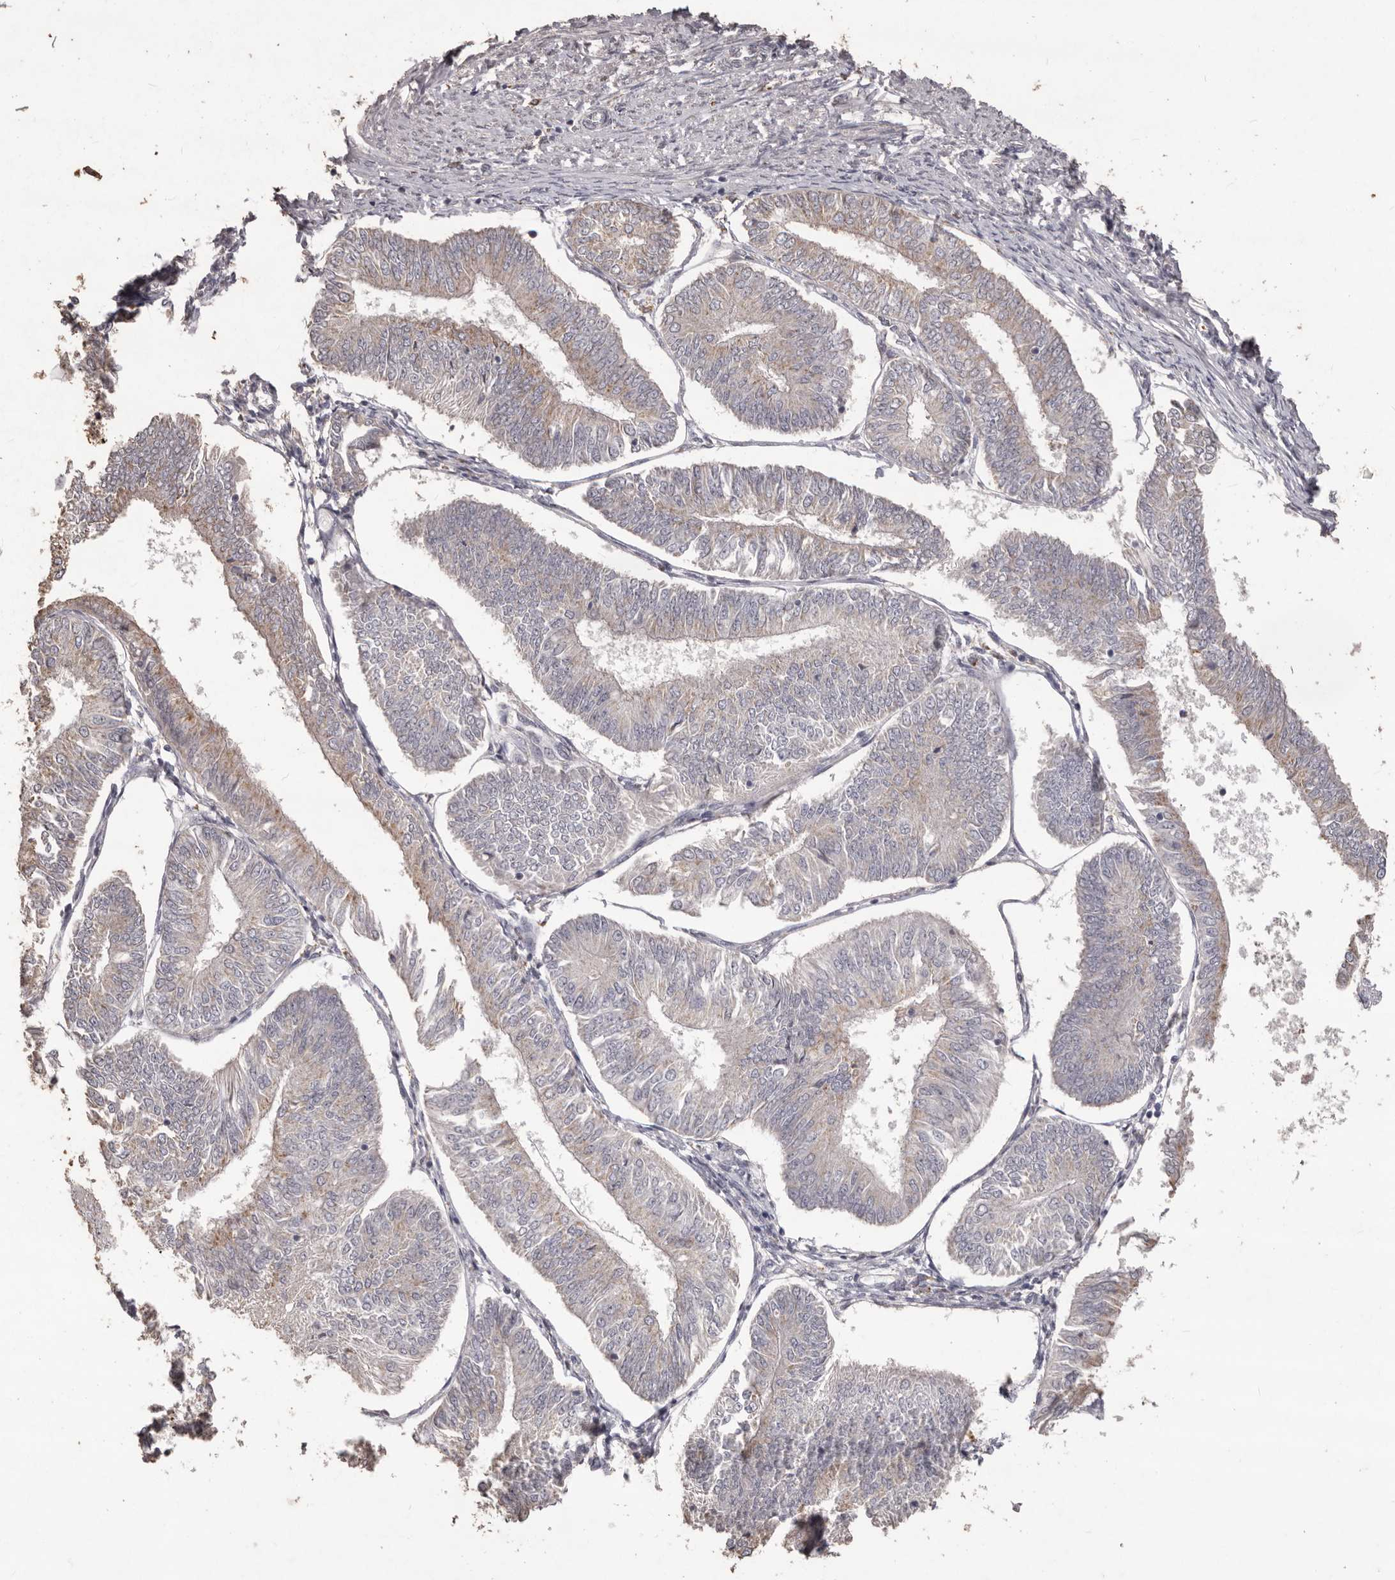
{"staining": {"intensity": "weak", "quantity": "25%-75%", "location": "cytoplasmic/membranous"}, "tissue": "endometrial cancer", "cell_type": "Tumor cells", "image_type": "cancer", "snomed": [{"axis": "morphology", "description": "Adenocarcinoma, NOS"}, {"axis": "topography", "description": "Endometrium"}], "caption": "Immunohistochemistry (IHC) histopathology image of neoplastic tissue: endometrial adenocarcinoma stained using IHC demonstrates low levels of weak protein expression localized specifically in the cytoplasmic/membranous of tumor cells, appearing as a cytoplasmic/membranous brown color.", "gene": "PRSS27", "patient": {"sex": "female", "age": 58}}